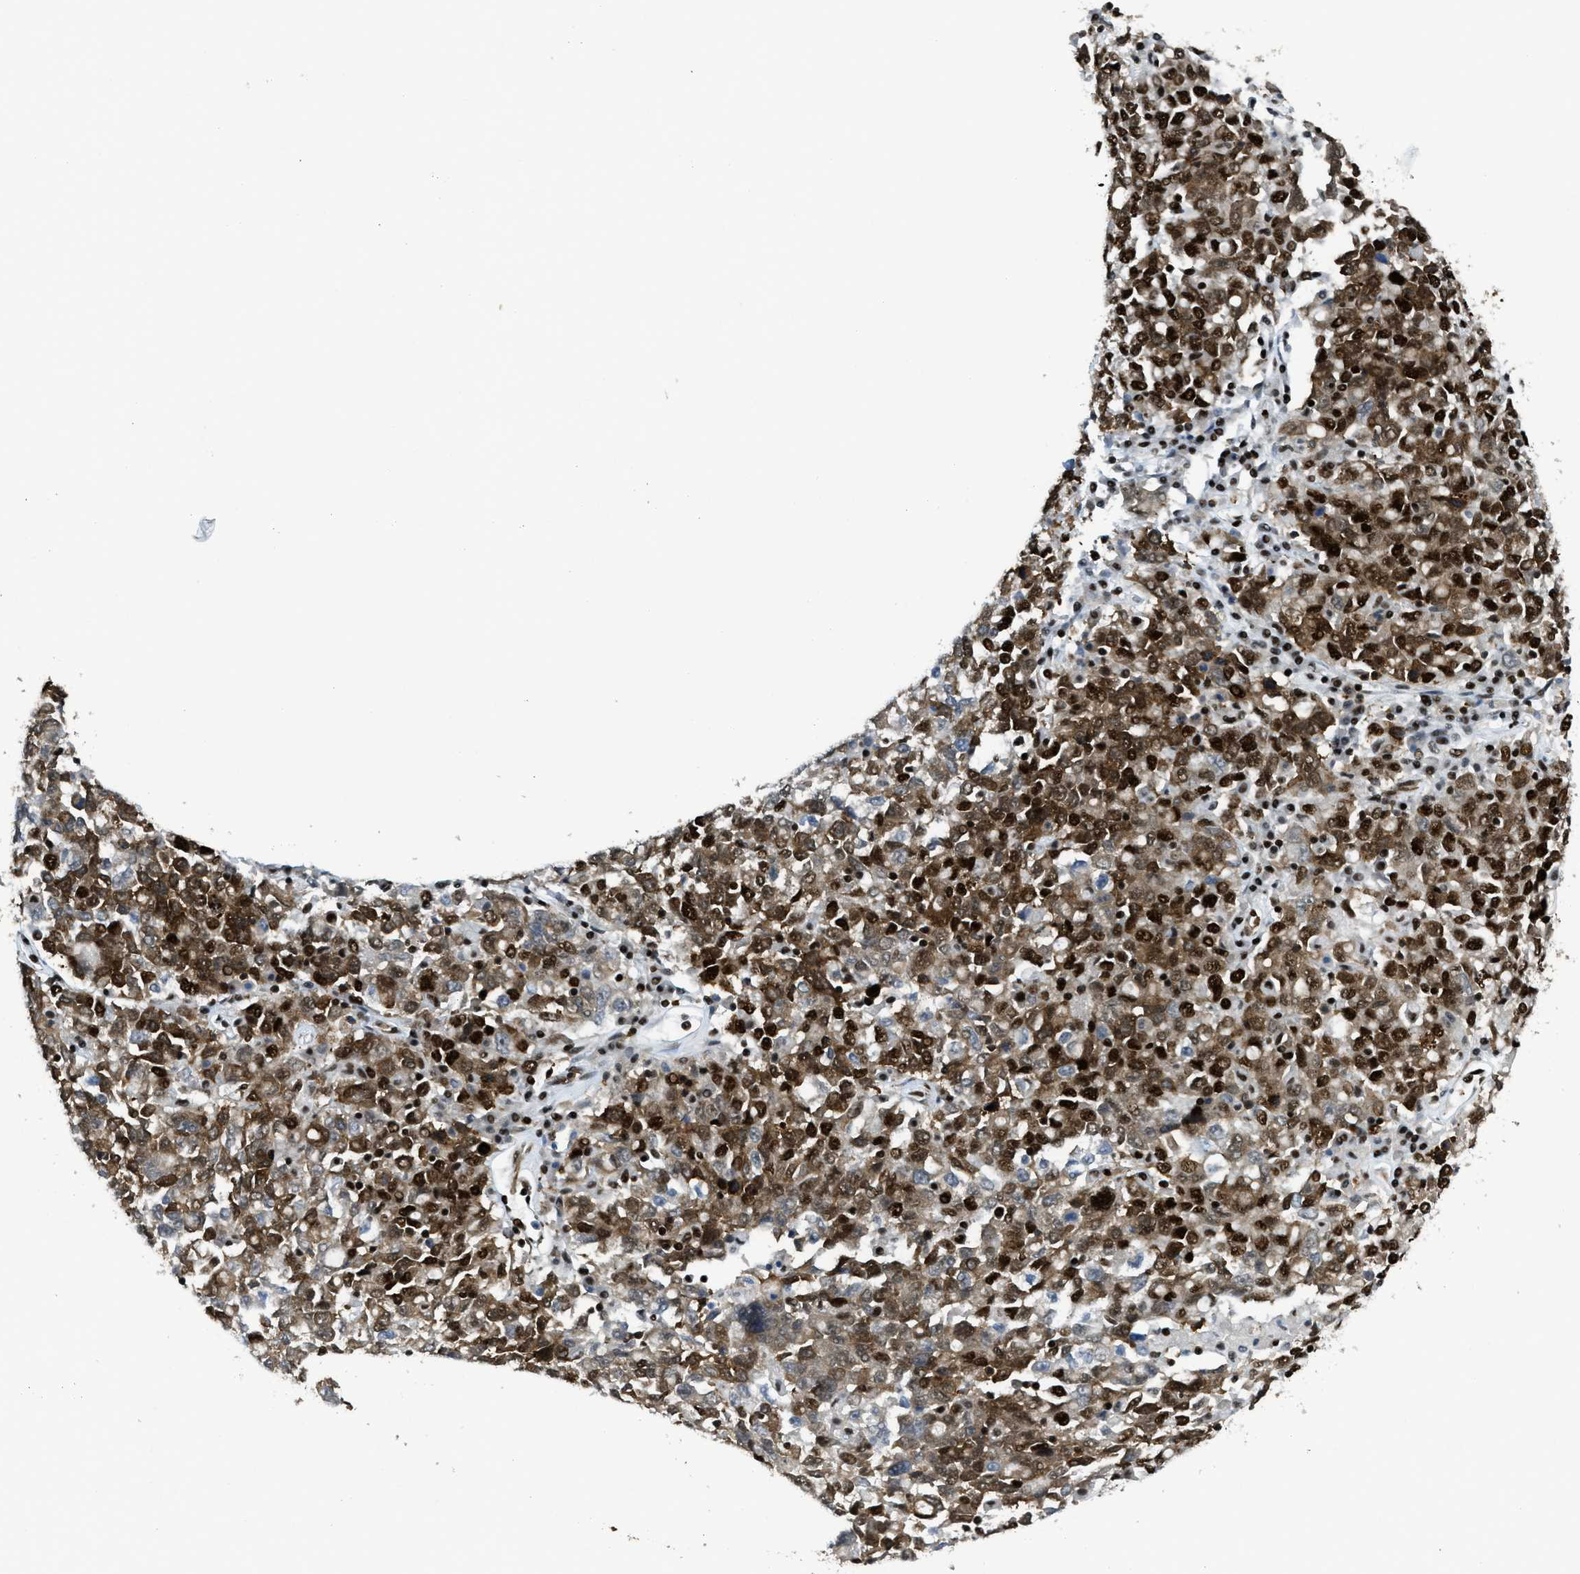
{"staining": {"intensity": "strong", "quantity": ">75%", "location": "cytoplasmic/membranous,nuclear"}, "tissue": "ovarian cancer", "cell_type": "Tumor cells", "image_type": "cancer", "snomed": [{"axis": "morphology", "description": "Carcinoma, endometroid"}, {"axis": "topography", "description": "Ovary"}], "caption": "Tumor cells show strong cytoplasmic/membranous and nuclear staining in about >75% of cells in ovarian cancer (endometroid carcinoma). Using DAB (brown) and hematoxylin (blue) stains, captured at high magnification using brightfield microscopy.", "gene": "ZNF207", "patient": {"sex": "female", "age": 62}}